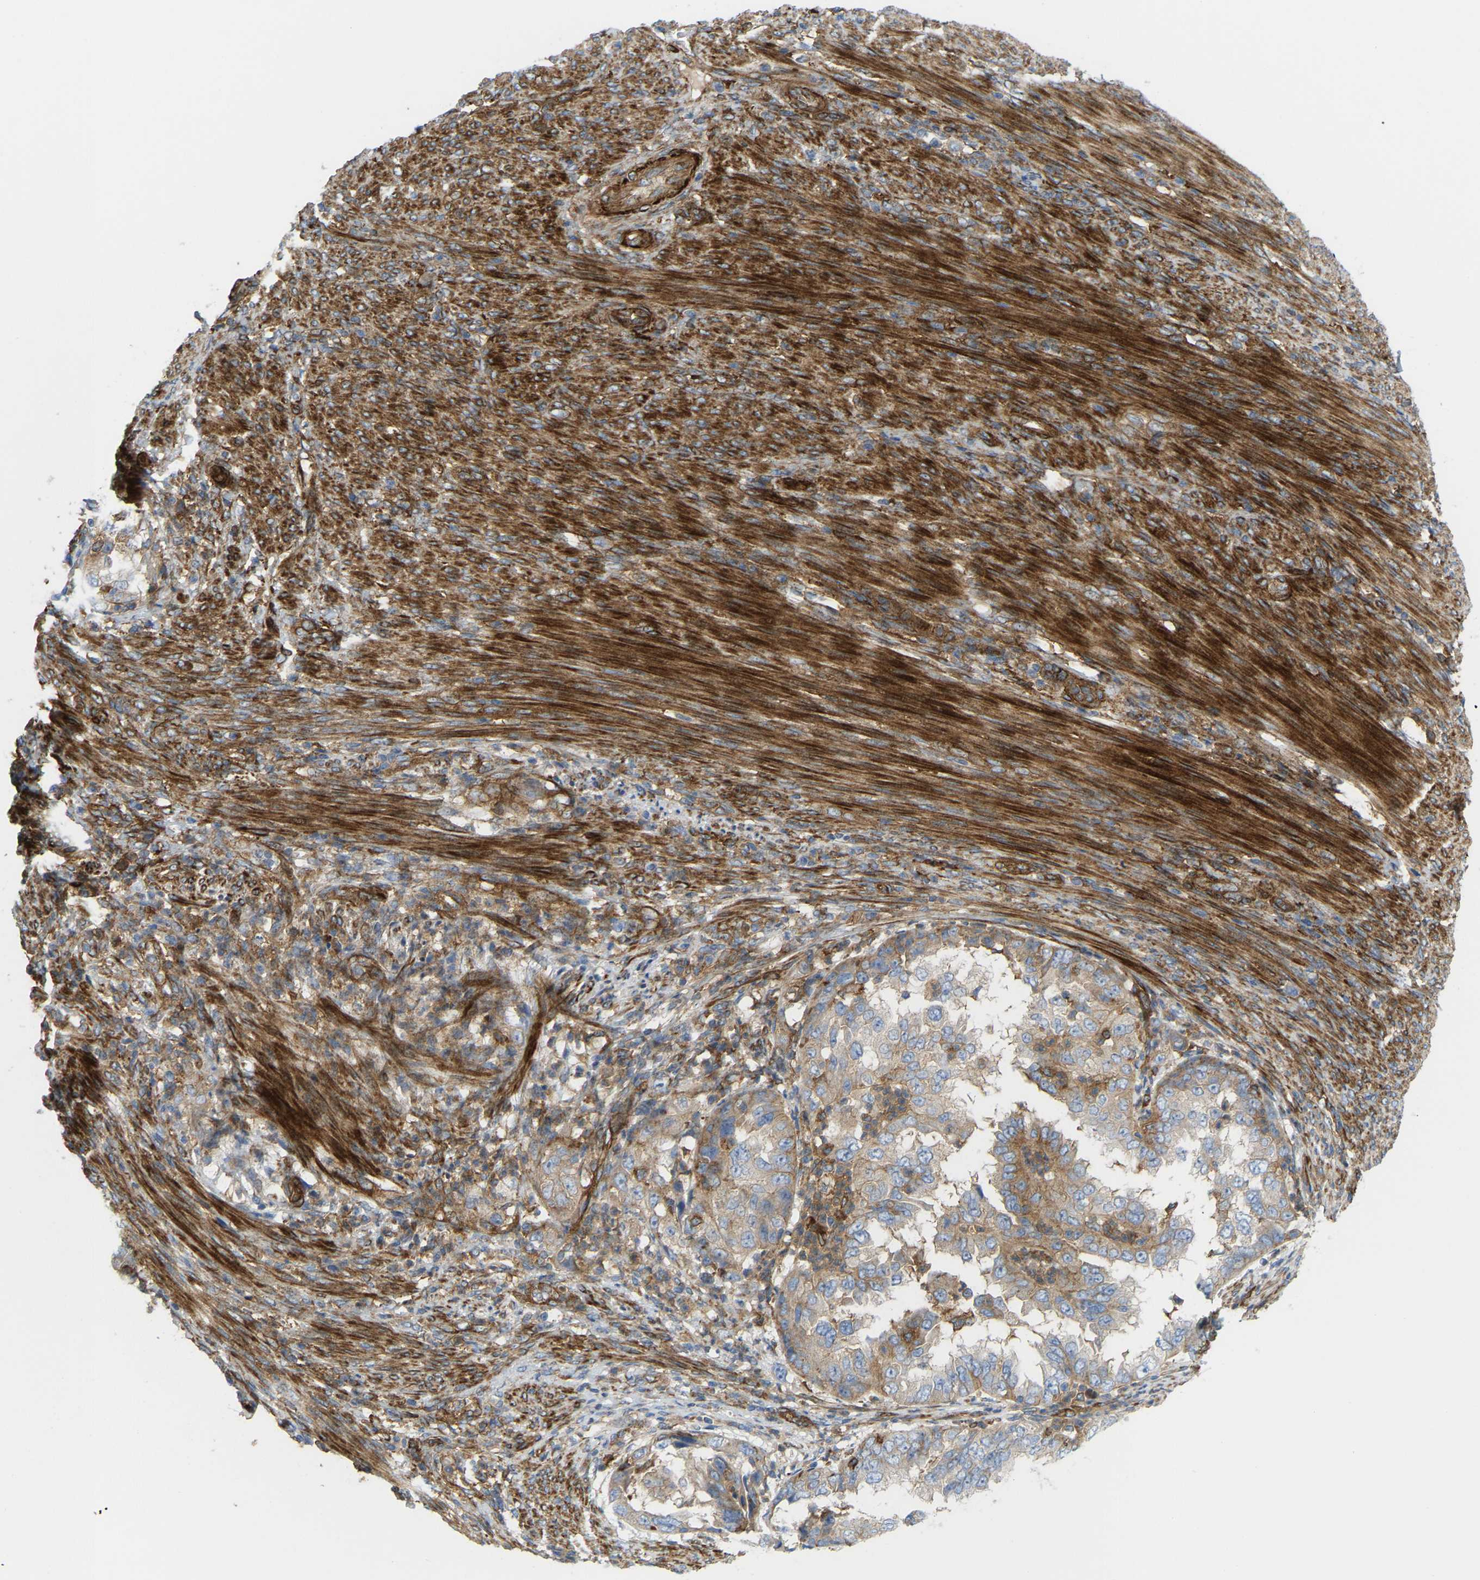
{"staining": {"intensity": "moderate", "quantity": "<25%", "location": "cytoplasmic/membranous"}, "tissue": "endometrial cancer", "cell_type": "Tumor cells", "image_type": "cancer", "snomed": [{"axis": "morphology", "description": "Adenocarcinoma, NOS"}, {"axis": "topography", "description": "Endometrium"}], "caption": "Tumor cells display low levels of moderate cytoplasmic/membranous staining in approximately <25% of cells in endometrial cancer. (DAB IHC, brown staining for protein, blue staining for nuclei).", "gene": "PICALM", "patient": {"sex": "female", "age": 85}}